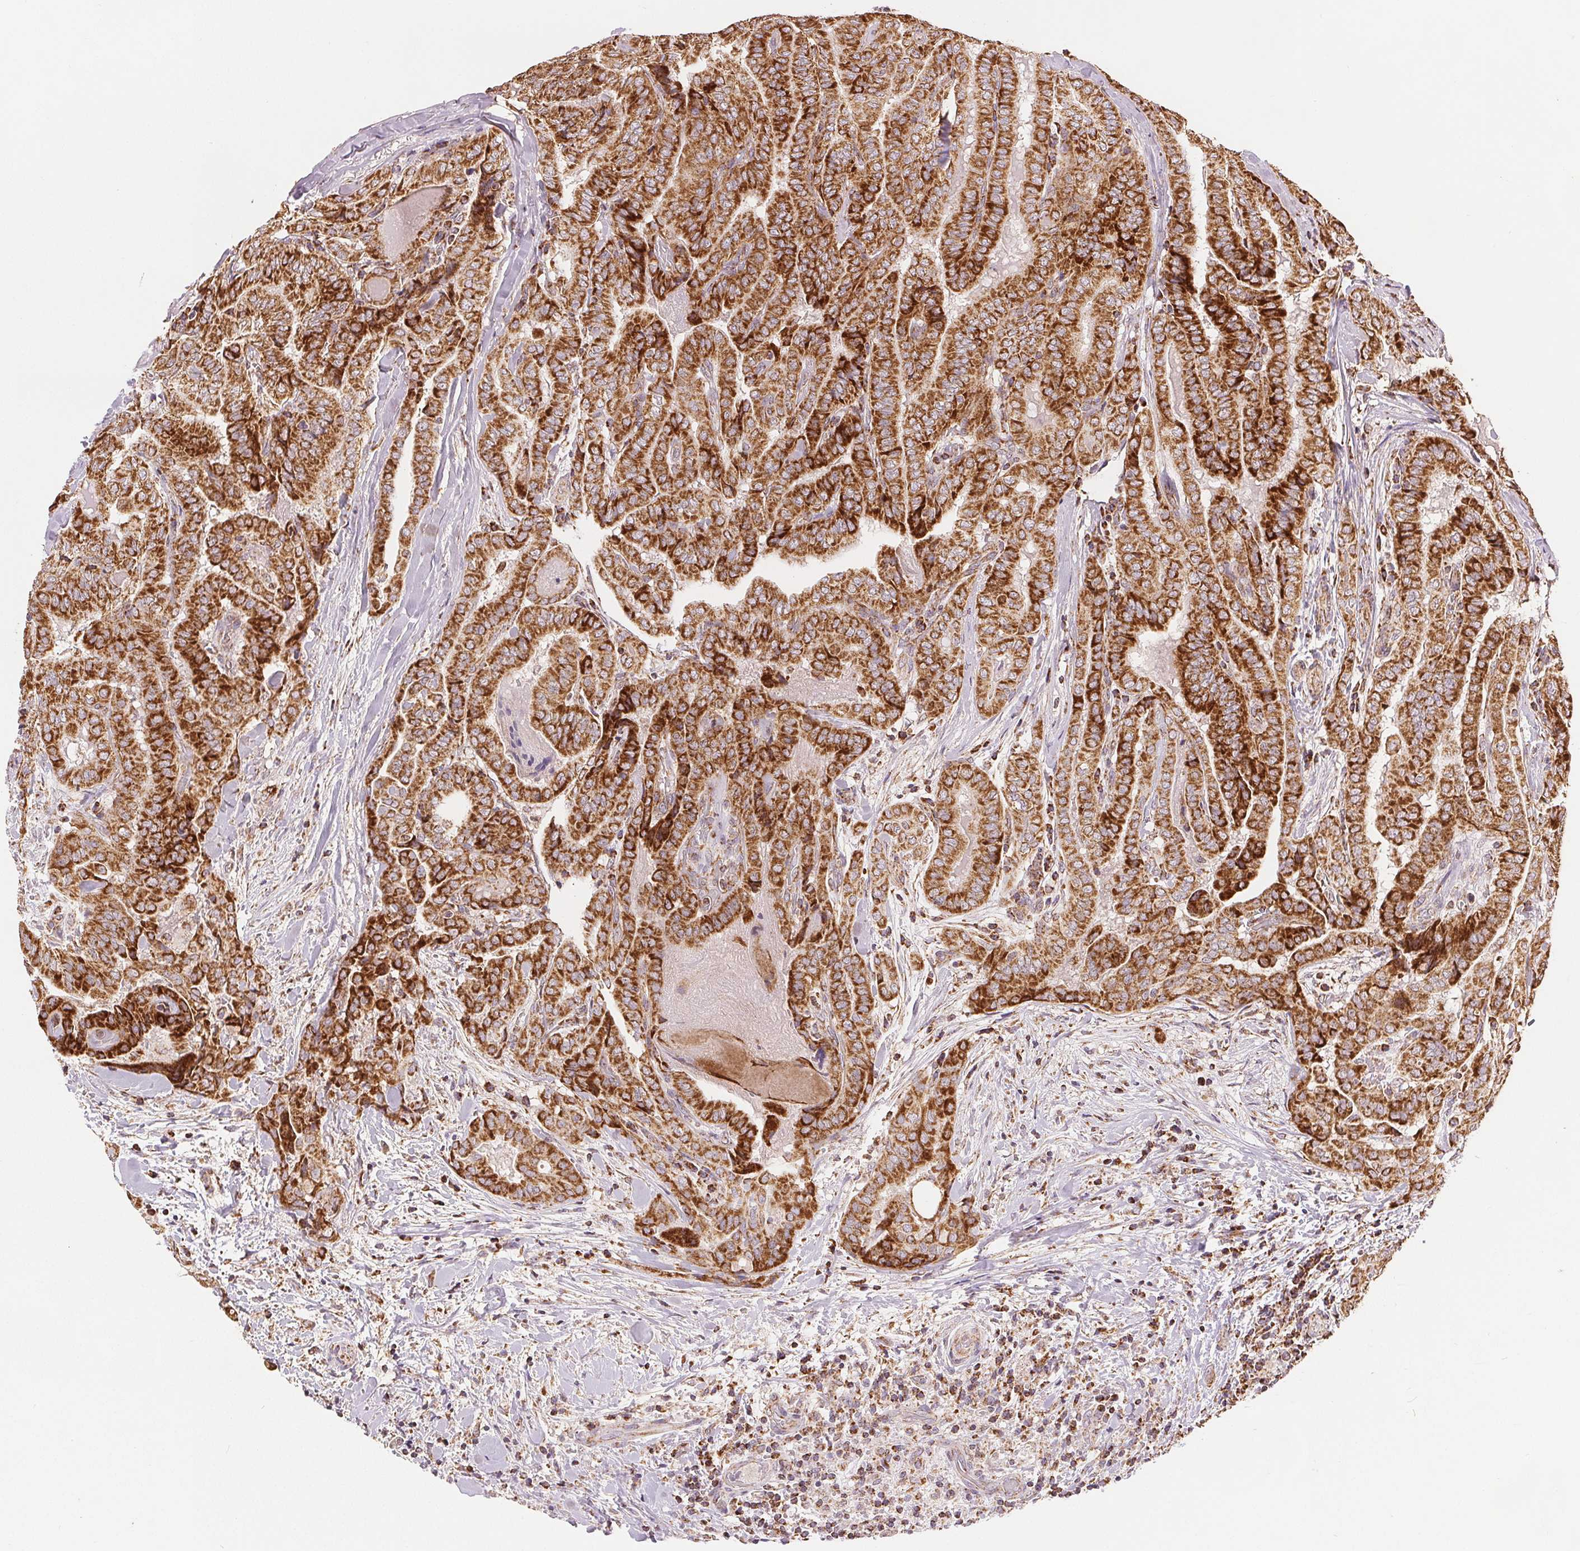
{"staining": {"intensity": "strong", "quantity": ">75%", "location": "cytoplasmic/membranous"}, "tissue": "thyroid cancer", "cell_type": "Tumor cells", "image_type": "cancer", "snomed": [{"axis": "morphology", "description": "Papillary adenocarcinoma, NOS"}, {"axis": "topography", "description": "Thyroid gland"}], "caption": "The photomicrograph displays immunohistochemical staining of thyroid cancer. There is strong cytoplasmic/membranous staining is appreciated in approximately >75% of tumor cells.", "gene": "SDHB", "patient": {"sex": "female", "age": 61}}